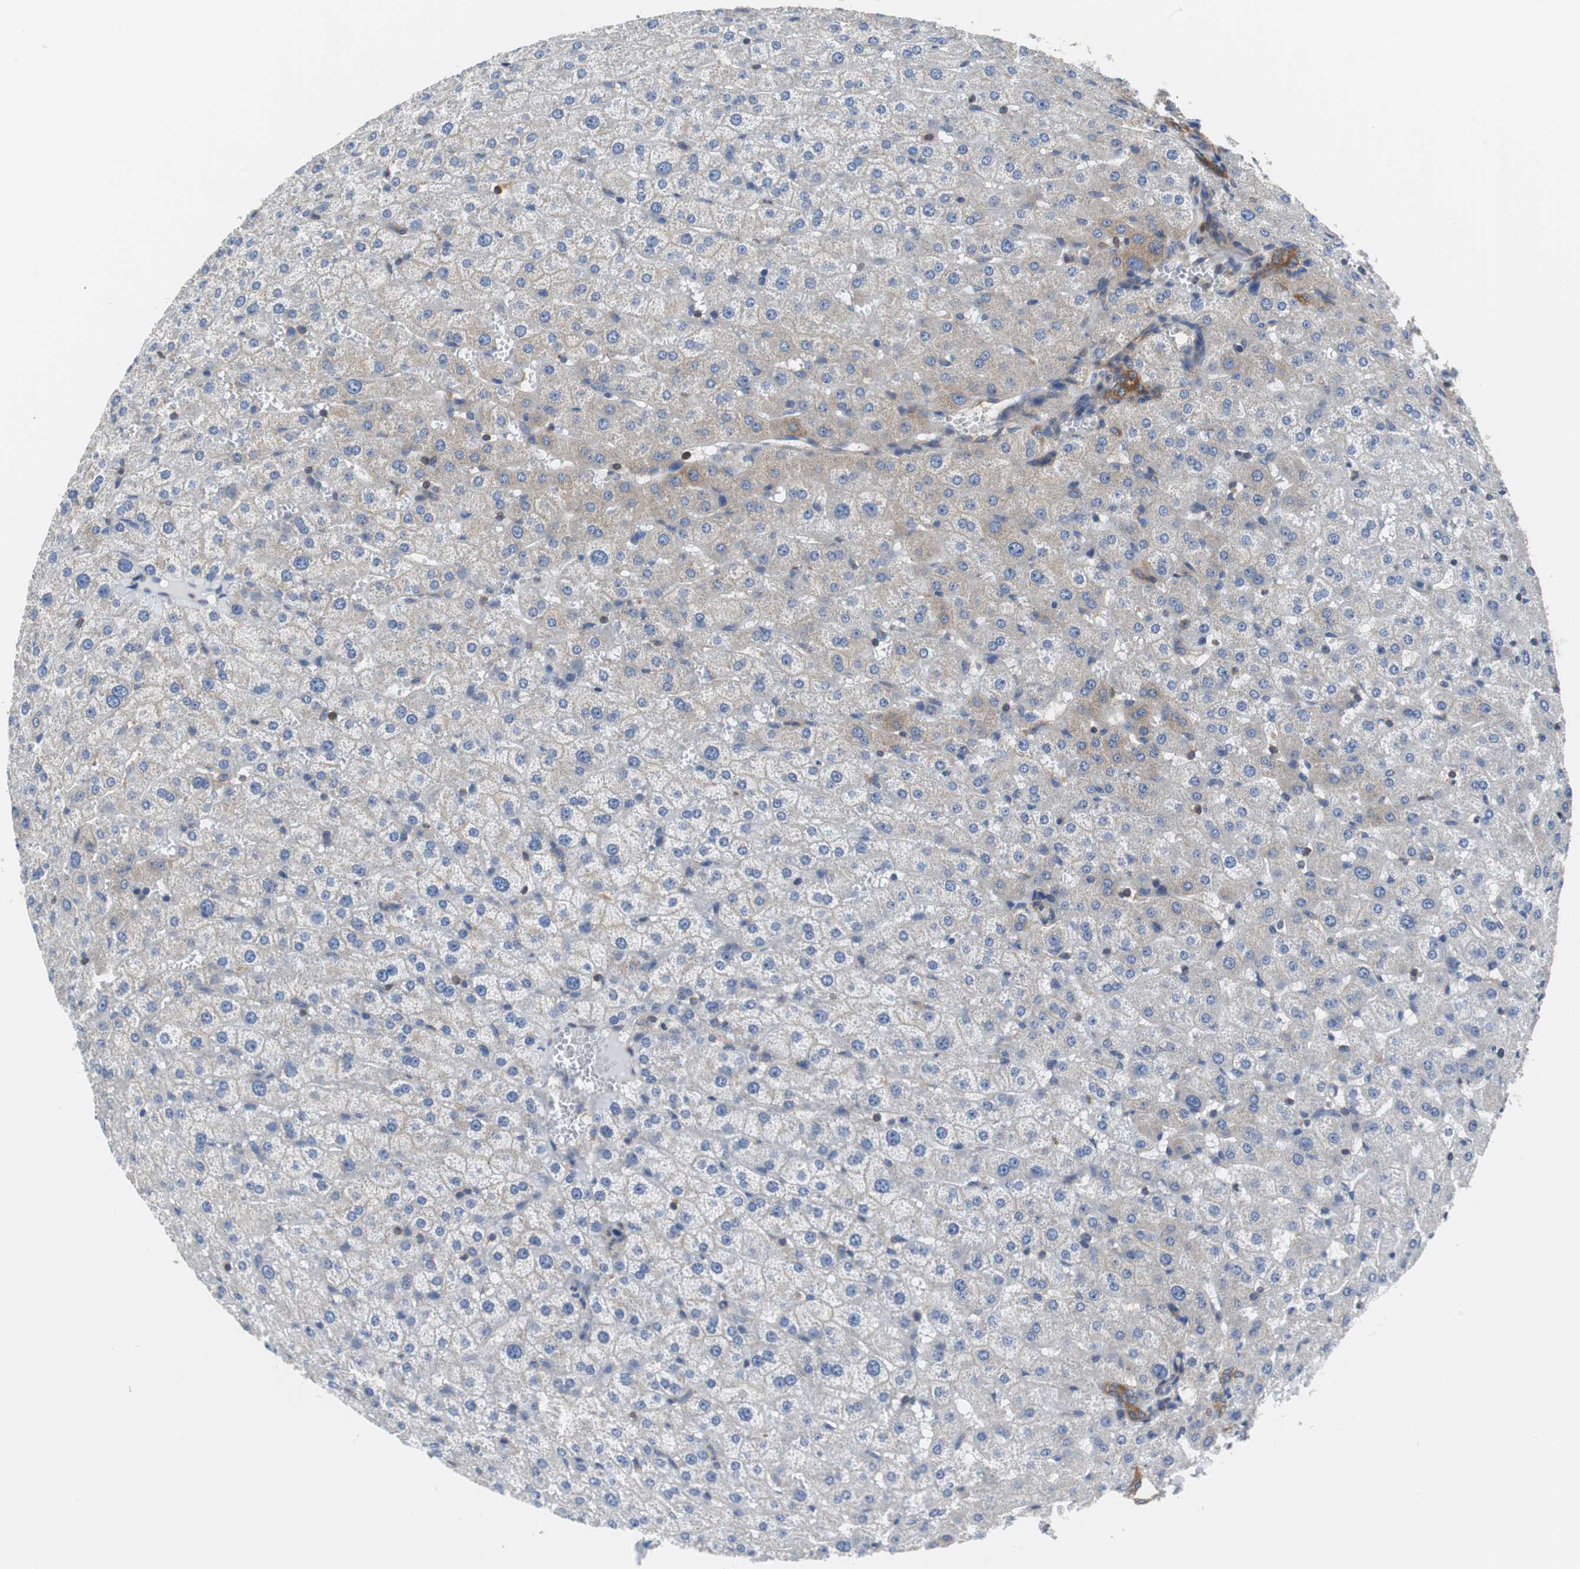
{"staining": {"intensity": "strong", "quantity": ">75%", "location": "cytoplasmic/membranous"}, "tissue": "liver", "cell_type": "Cholangiocytes", "image_type": "normal", "snomed": [{"axis": "morphology", "description": "Normal tissue, NOS"}, {"axis": "morphology", "description": "Fibrosis, NOS"}, {"axis": "topography", "description": "Liver"}], "caption": "IHC photomicrograph of normal liver: liver stained using immunohistochemistry reveals high levels of strong protein expression localized specifically in the cytoplasmic/membranous of cholangiocytes, appearing as a cytoplasmic/membranous brown color.", "gene": "BRAF", "patient": {"sex": "female", "age": 29}}